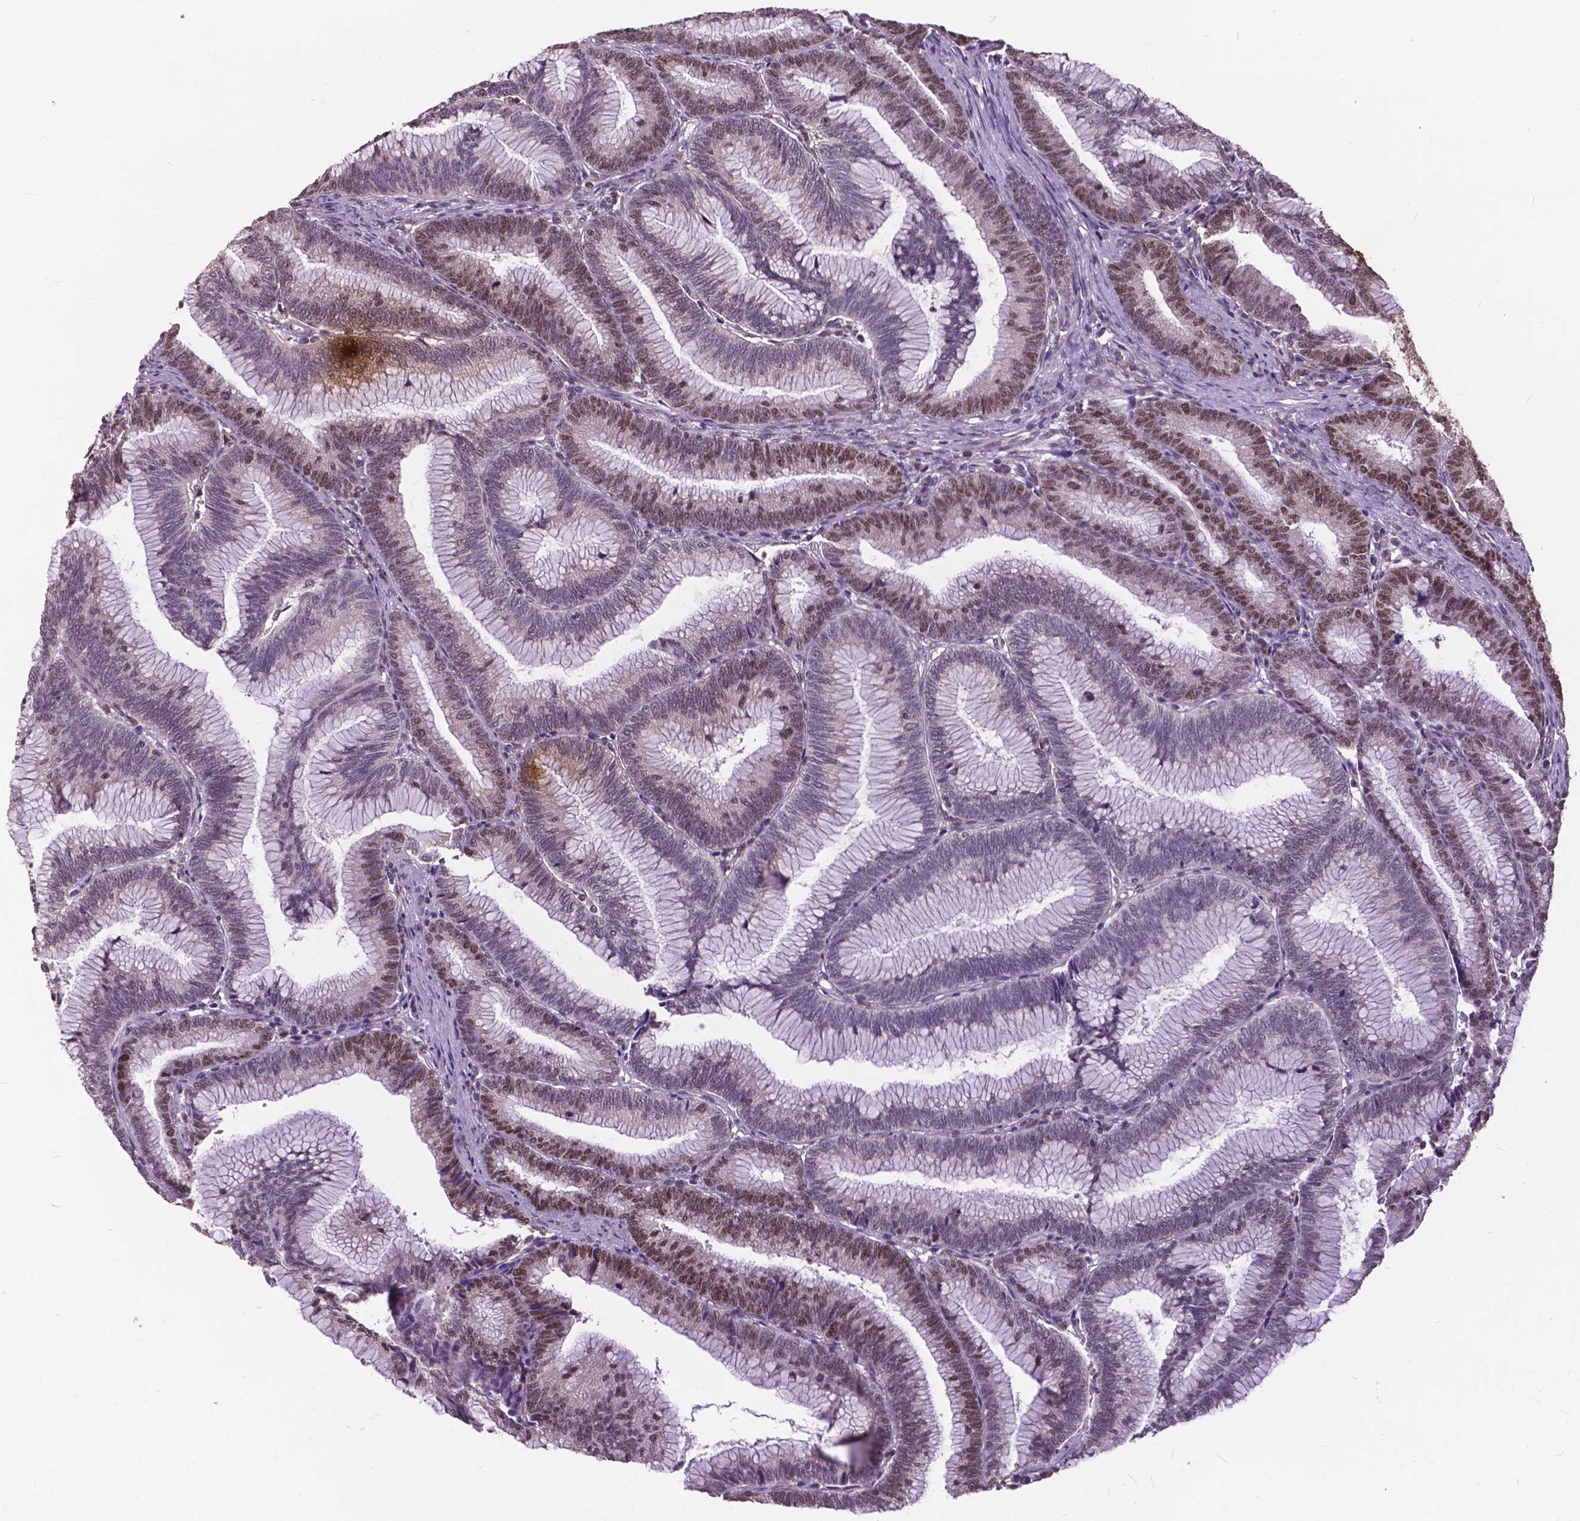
{"staining": {"intensity": "moderate", "quantity": "25%-75%", "location": "nuclear"}, "tissue": "colorectal cancer", "cell_type": "Tumor cells", "image_type": "cancer", "snomed": [{"axis": "morphology", "description": "Adenocarcinoma, NOS"}, {"axis": "topography", "description": "Colon"}], "caption": "There is medium levels of moderate nuclear staining in tumor cells of colorectal cancer, as demonstrated by immunohistochemical staining (brown color).", "gene": "MSH2", "patient": {"sex": "female", "age": 78}}